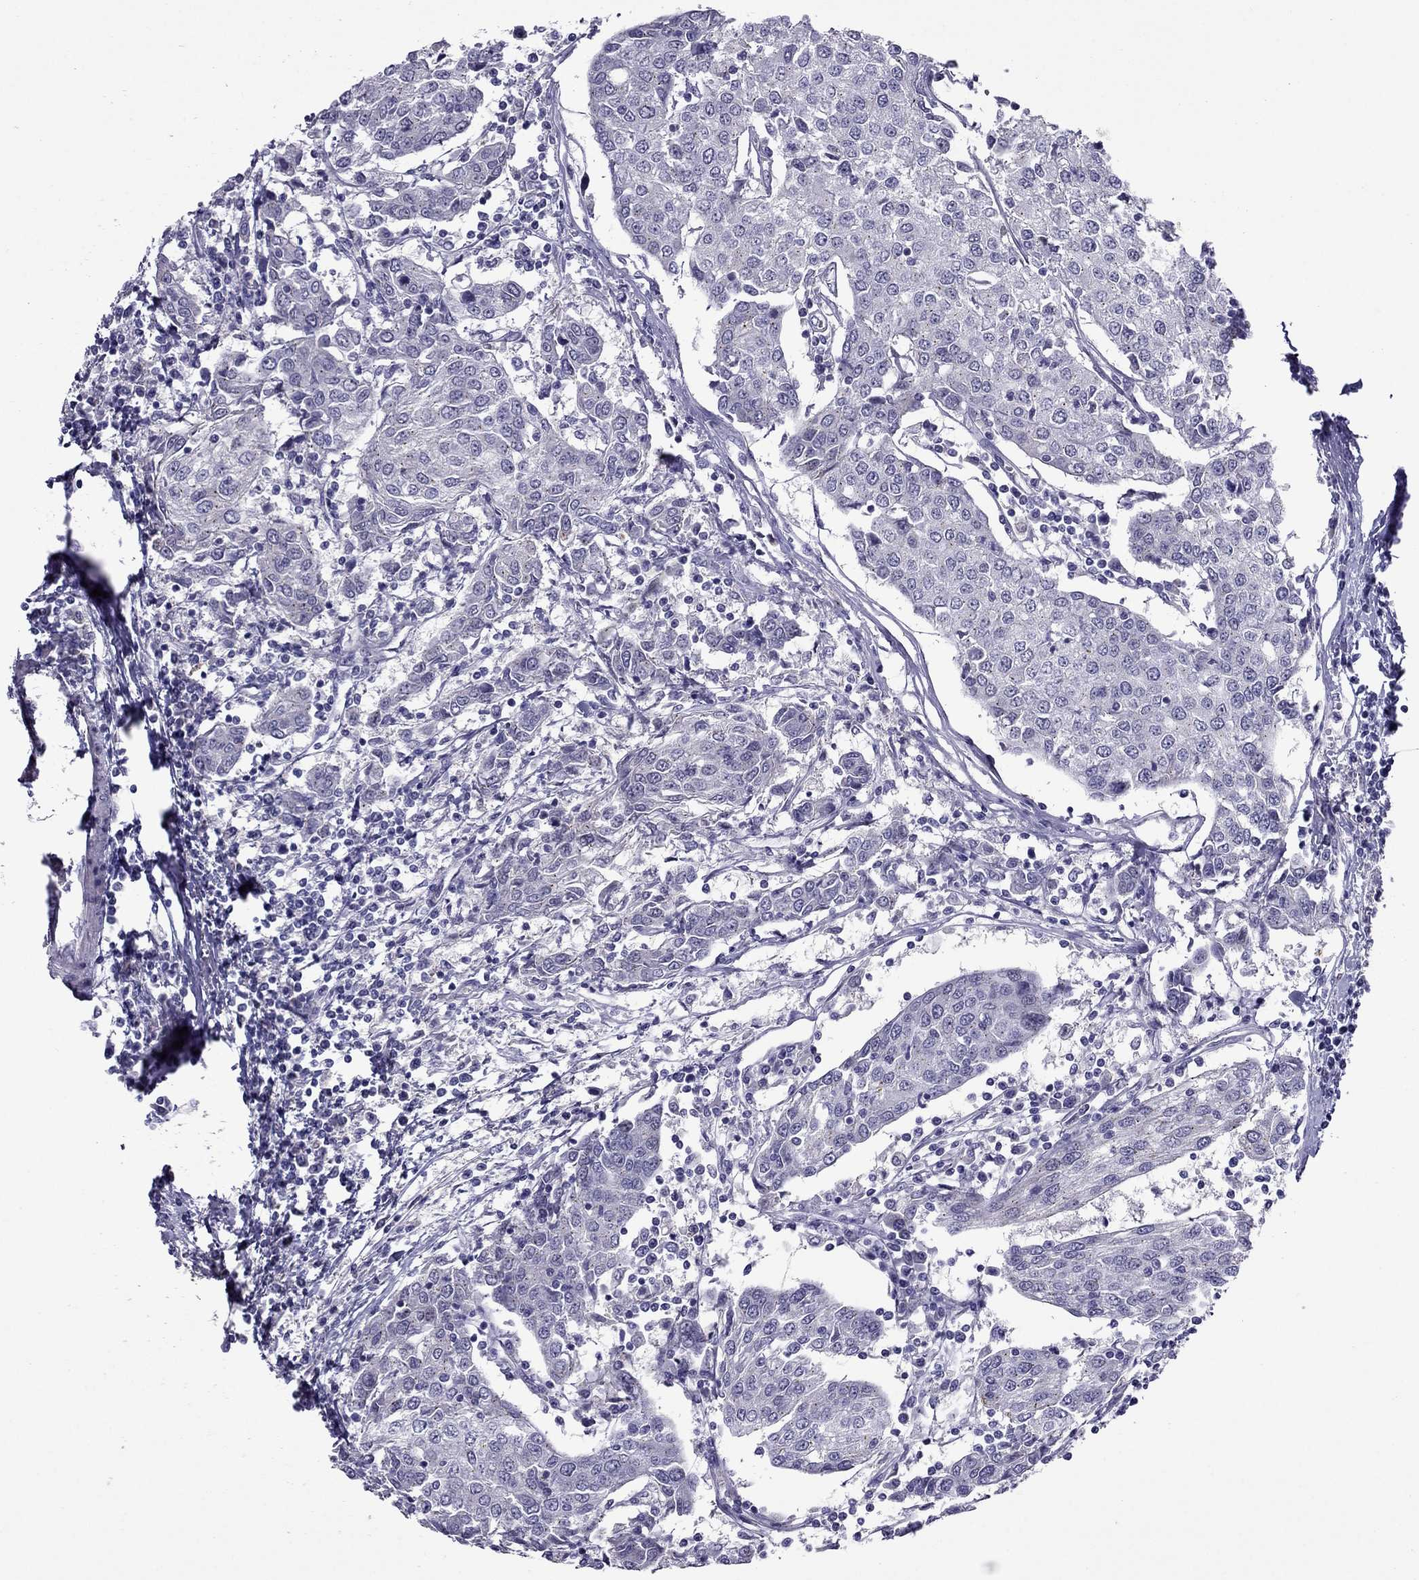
{"staining": {"intensity": "negative", "quantity": "none", "location": "none"}, "tissue": "urothelial cancer", "cell_type": "Tumor cells", "image_type": "cancer", "snomed": [{"axis": "morphology", "description": "Urothelial carcinoma, High grade"}, {"axis": "topography", "description": "Urinary bladder"}], "caption": "High-grade urothelial carcinoma was stained to show a protein in brown. There is no significant positivity in tumor cells.", "gene": "MYBPH", "patient": {"sex": "female", "age": 85}}